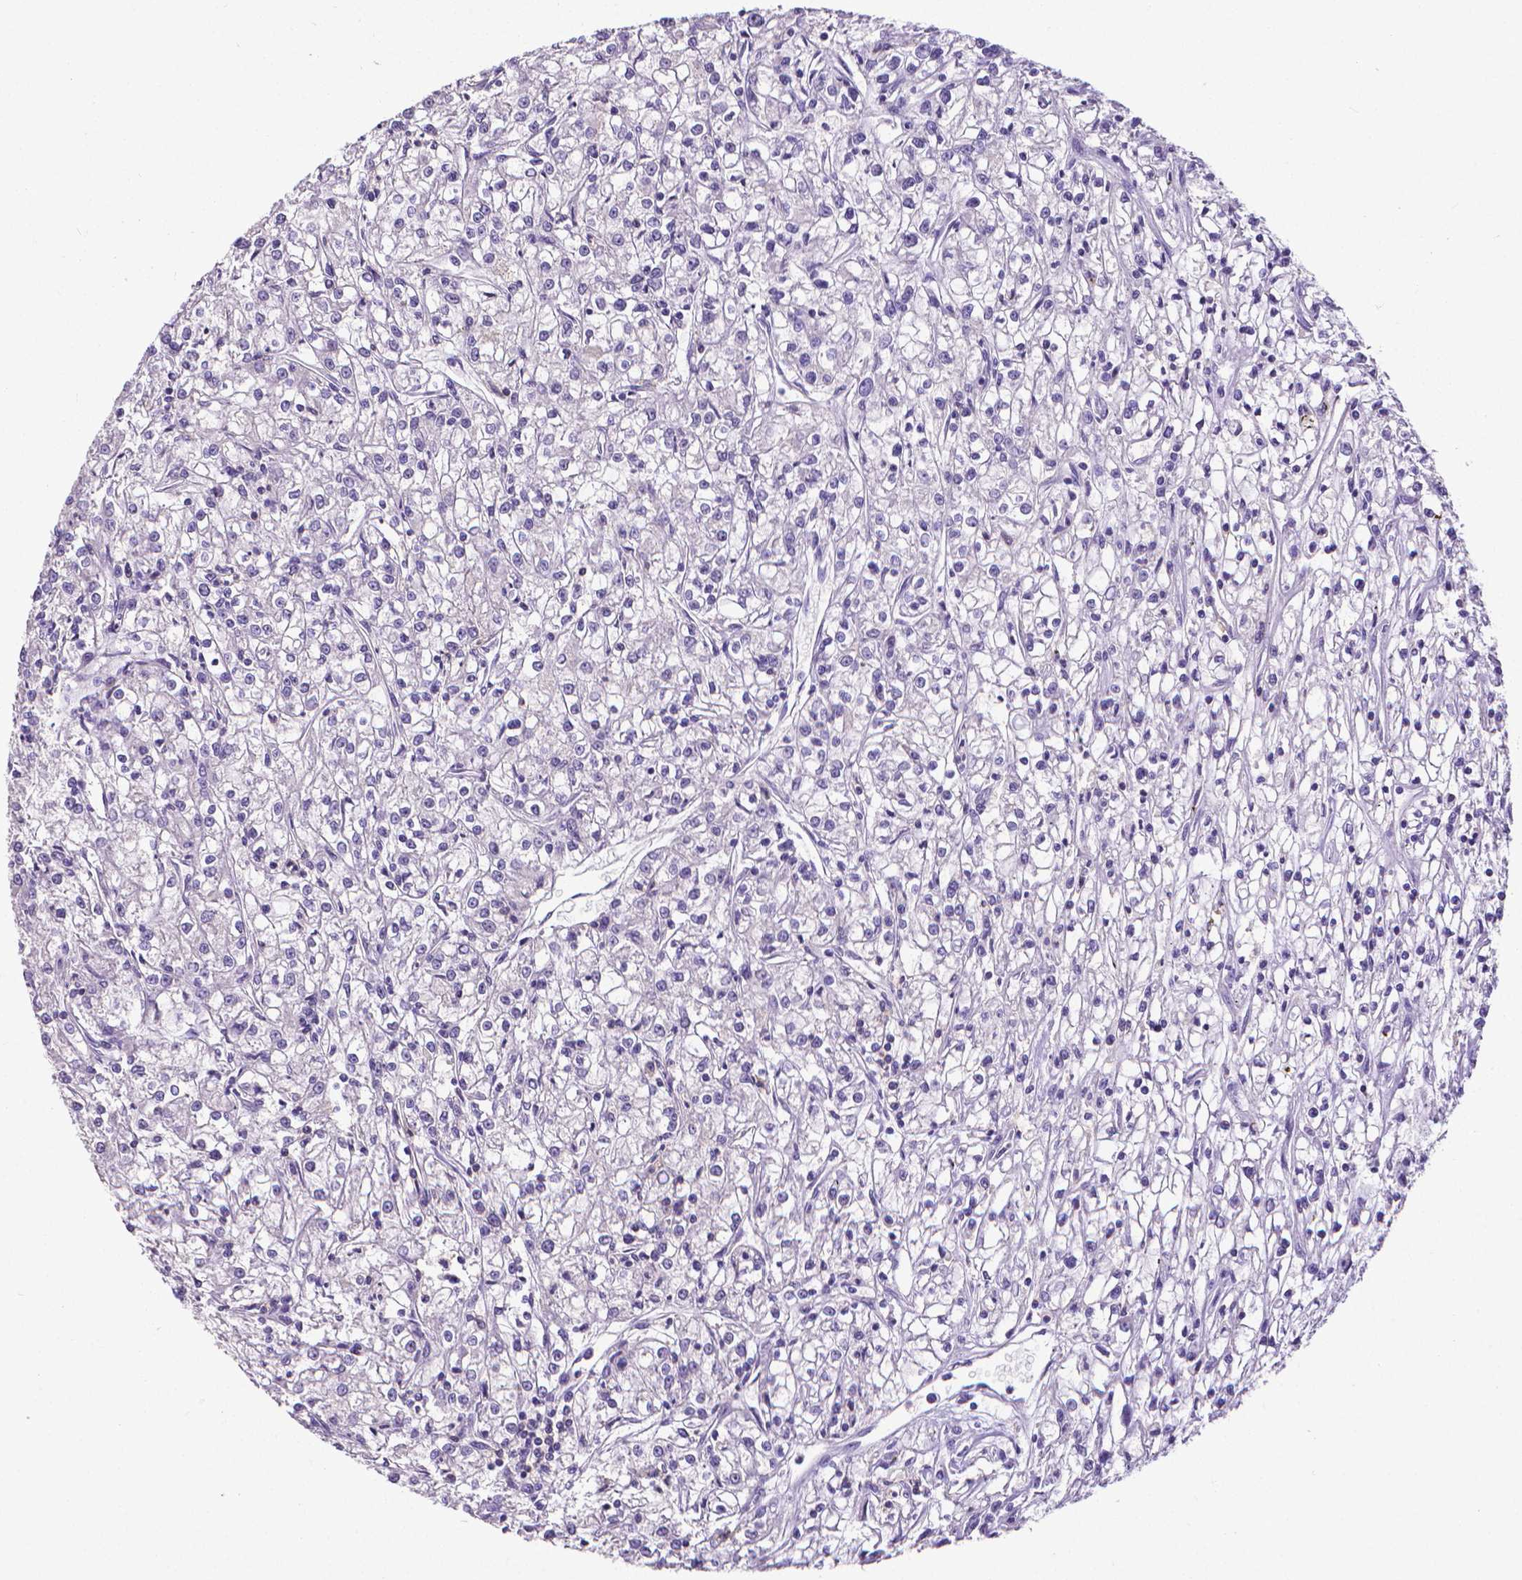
{"staining": {"intensity": "negative", "quantity": "none", "location": "none"}, "tissue": "renal cancer", "cell_type": "Tumor cells", "image_type": "cancer", "snomed": [{"axis": "morphology", "description": "Adenocarcinoma, NOS"}, {"axis": "topography", "description": "Kidney"}], "caption": "This is a image of immunohistochemistry (IHC) staining of renal cancer (adenocarcinoma), which shows no staining in tumor cells.", "gene": "CD4", "patient": {"sex": "female", "age": 59}}